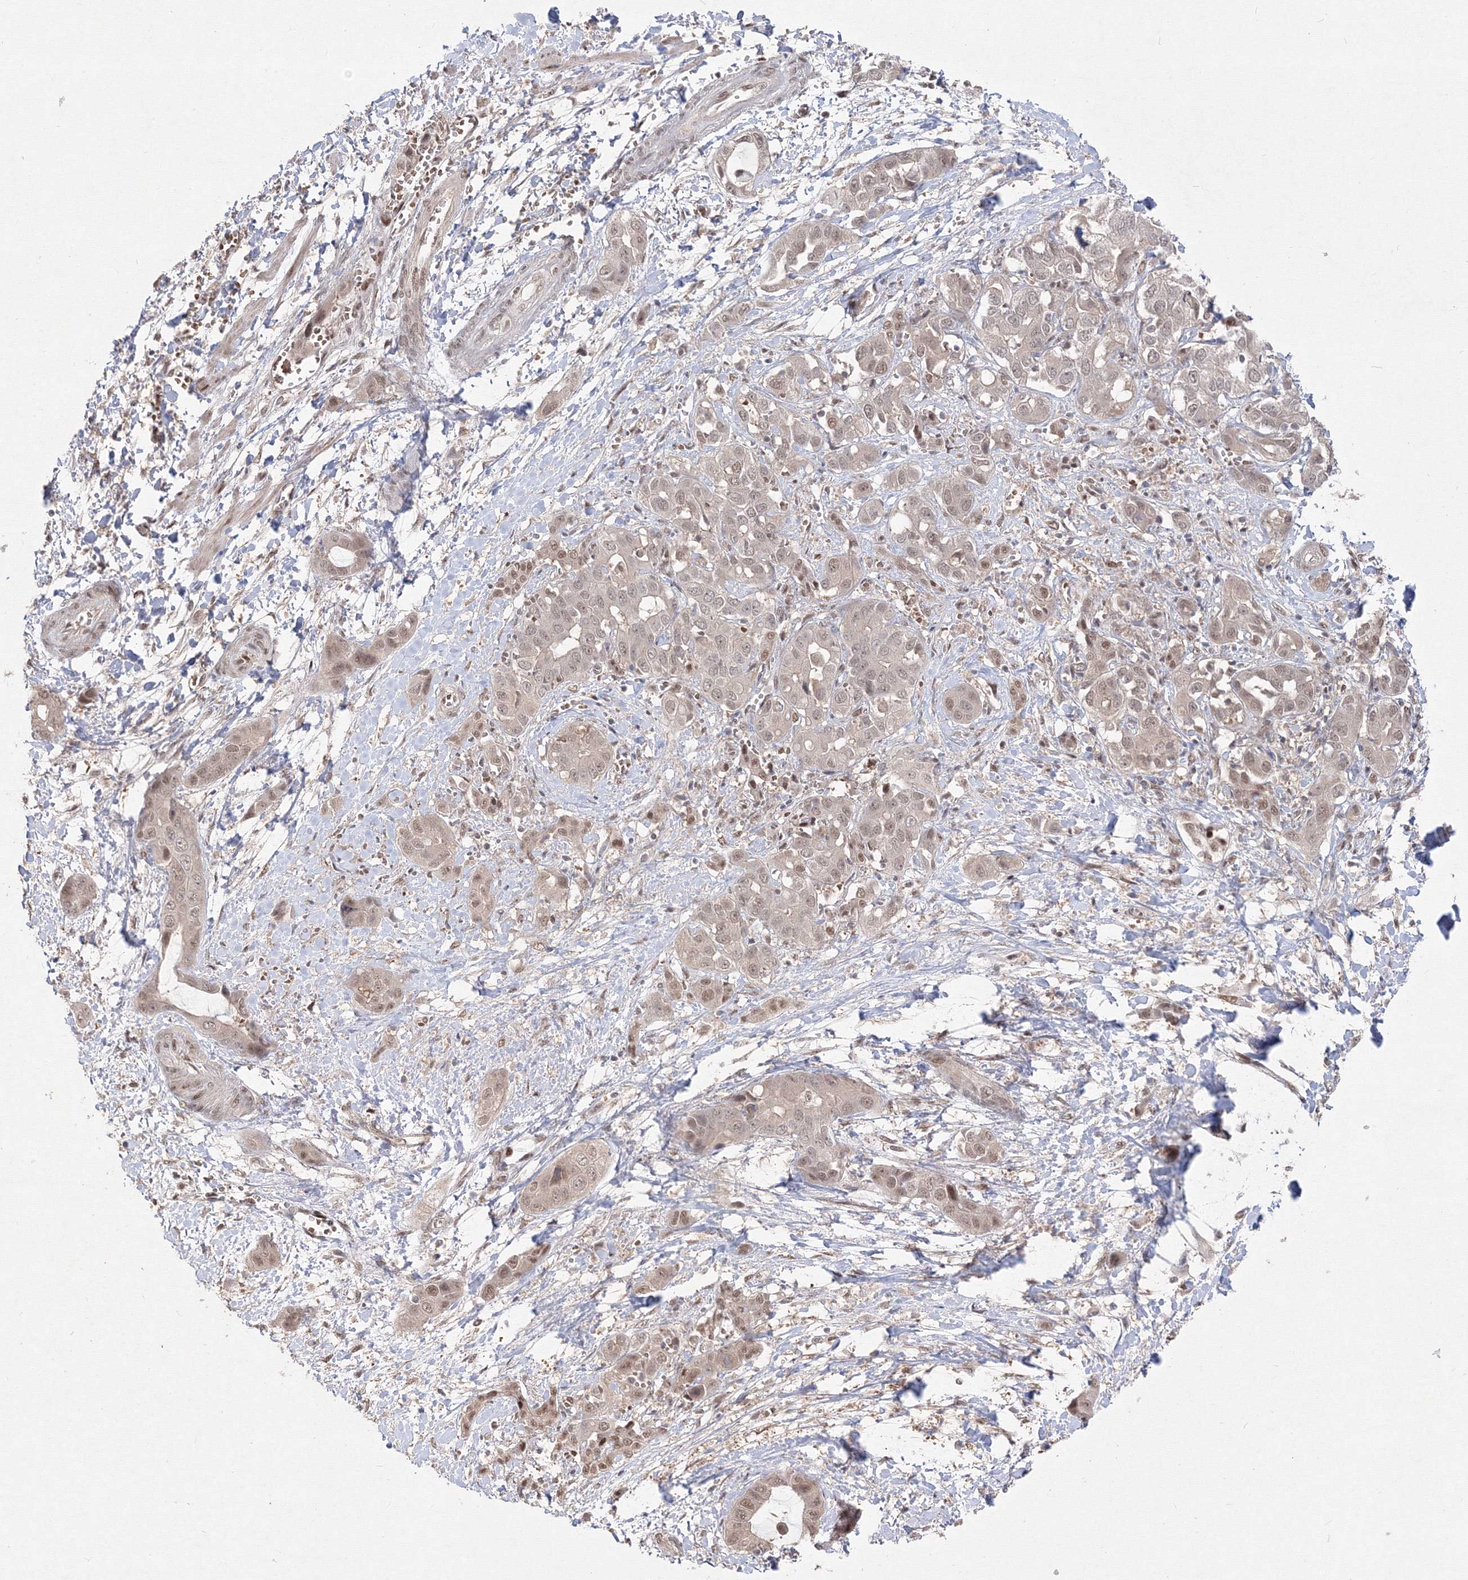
{"staining": {"intensity": "moderate", "quantity": "25%-75%", "location": "nuclear"}, "tissue": "liver cancer", "cell_type": "Tumor cells", "image_type": "cancer", "snomed": [{"axis": "morphology", "description": "Cholangiocarcinoma"}, {"axis": "topography", "description": "Liver"}], "caption": "Cholangiocarcinoma (liver) tissue displays moderate nuclear expression in approximately 25%-75% of tumor cells, visualized by immunohistochemistry.", "gene": "COPS4", "patient": {"sex": "female", "age": 52}}